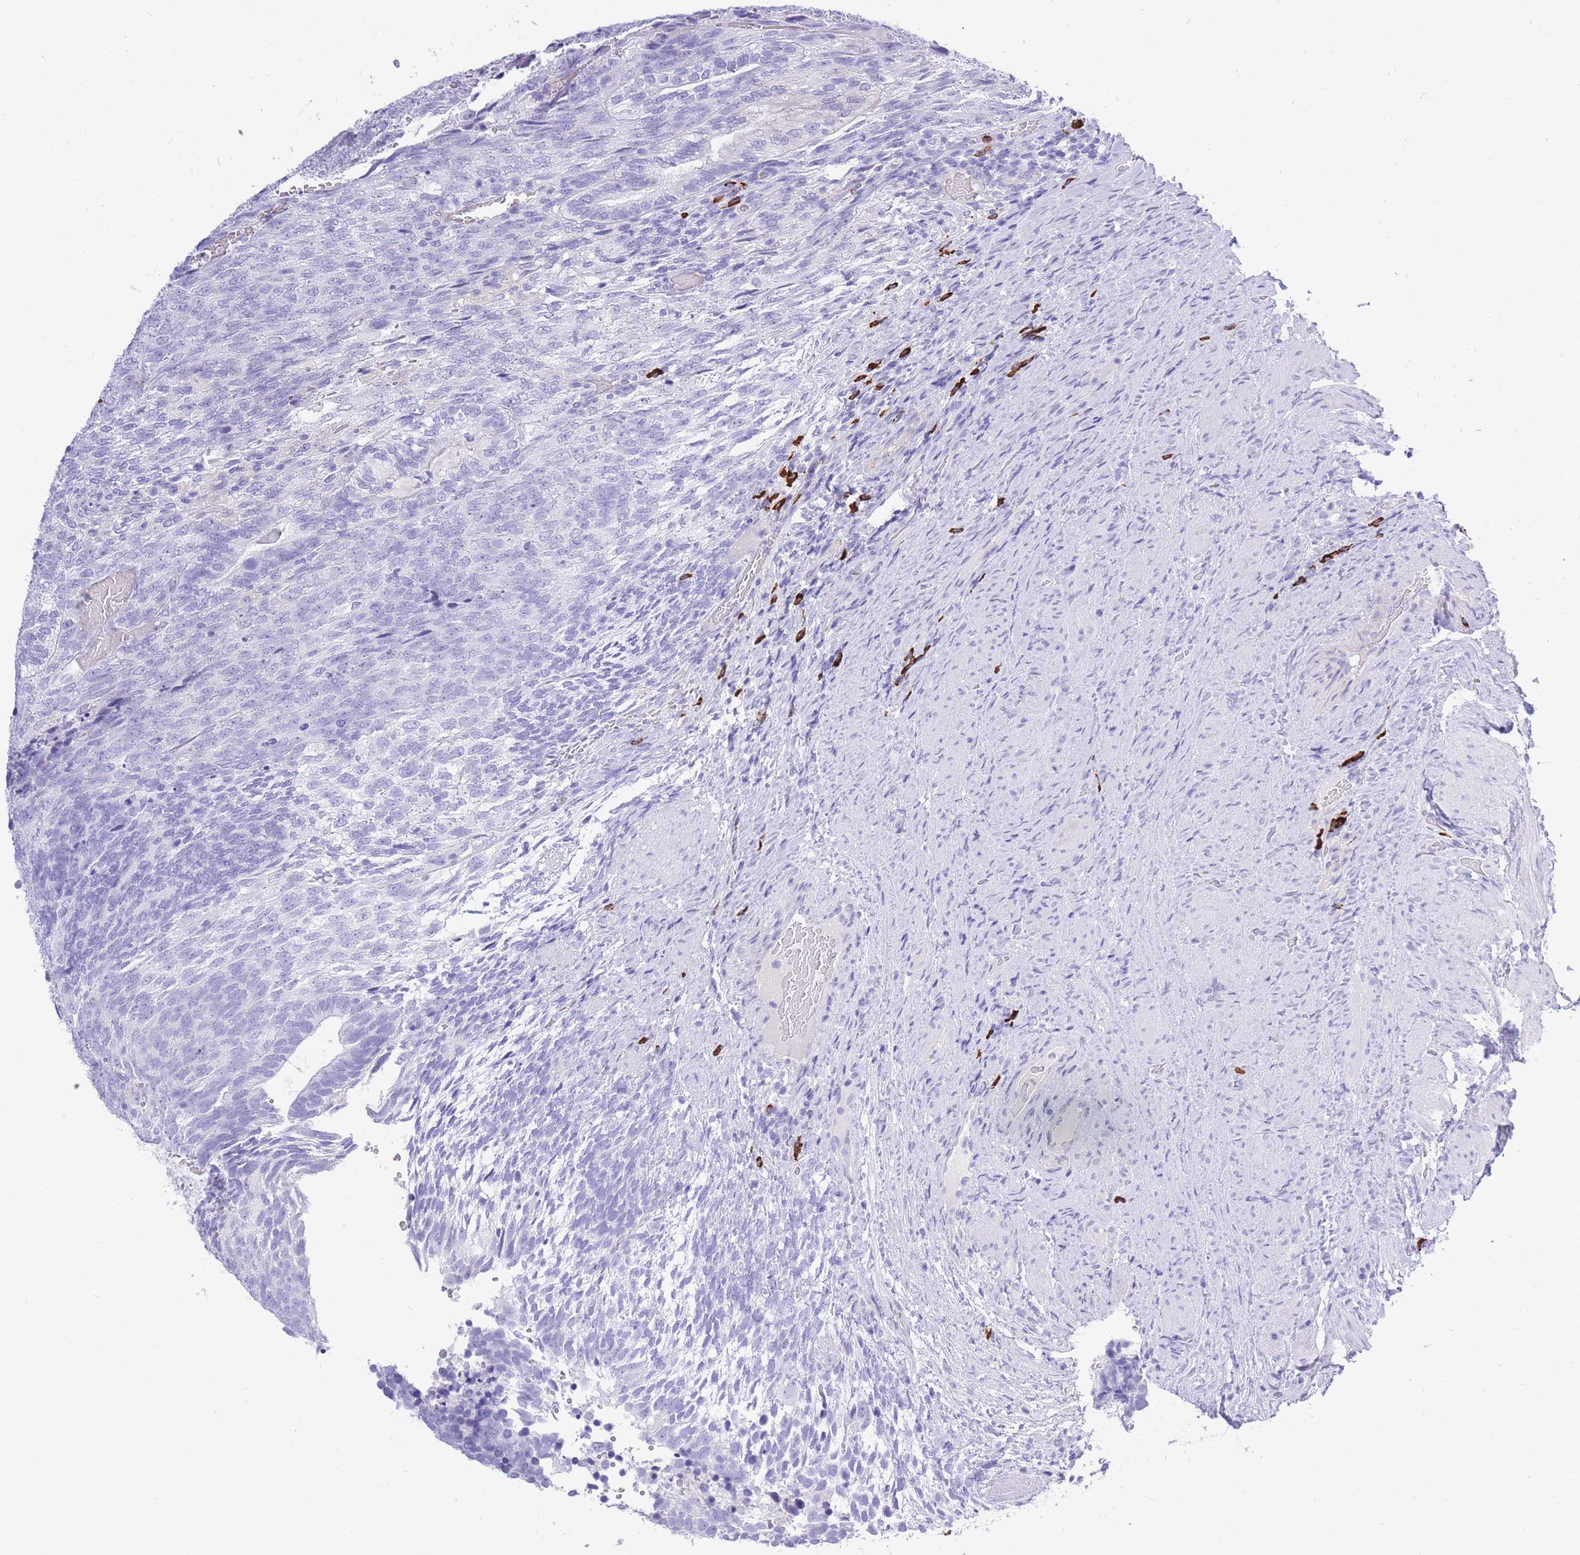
{"staining": {"intensity": "negative", "quantity": "none", "location": "none"}, "tissue": "testis cancer", "cell_type": "Tumor cells", "image_type": "cancer", "snomed": [{"axis": "morphology", "description": "Carcinoma, Embryonal, NOS"}, {"axis": "topography", "description": "Testis"}], "caption": "IHC micrograph of neoplastic tissue: testis embryonal carcinoma stained with DAB (3,3'-diaminobenzidine) demonstrates no significant protein expression in tumor cells. (DAB (3,3'-diaminobenzidine) immunohistochemistry (IHC) with hematoxylin counter stain).", "gene": "ZFP62", "patient": {"sex": "male", "age": 23}}